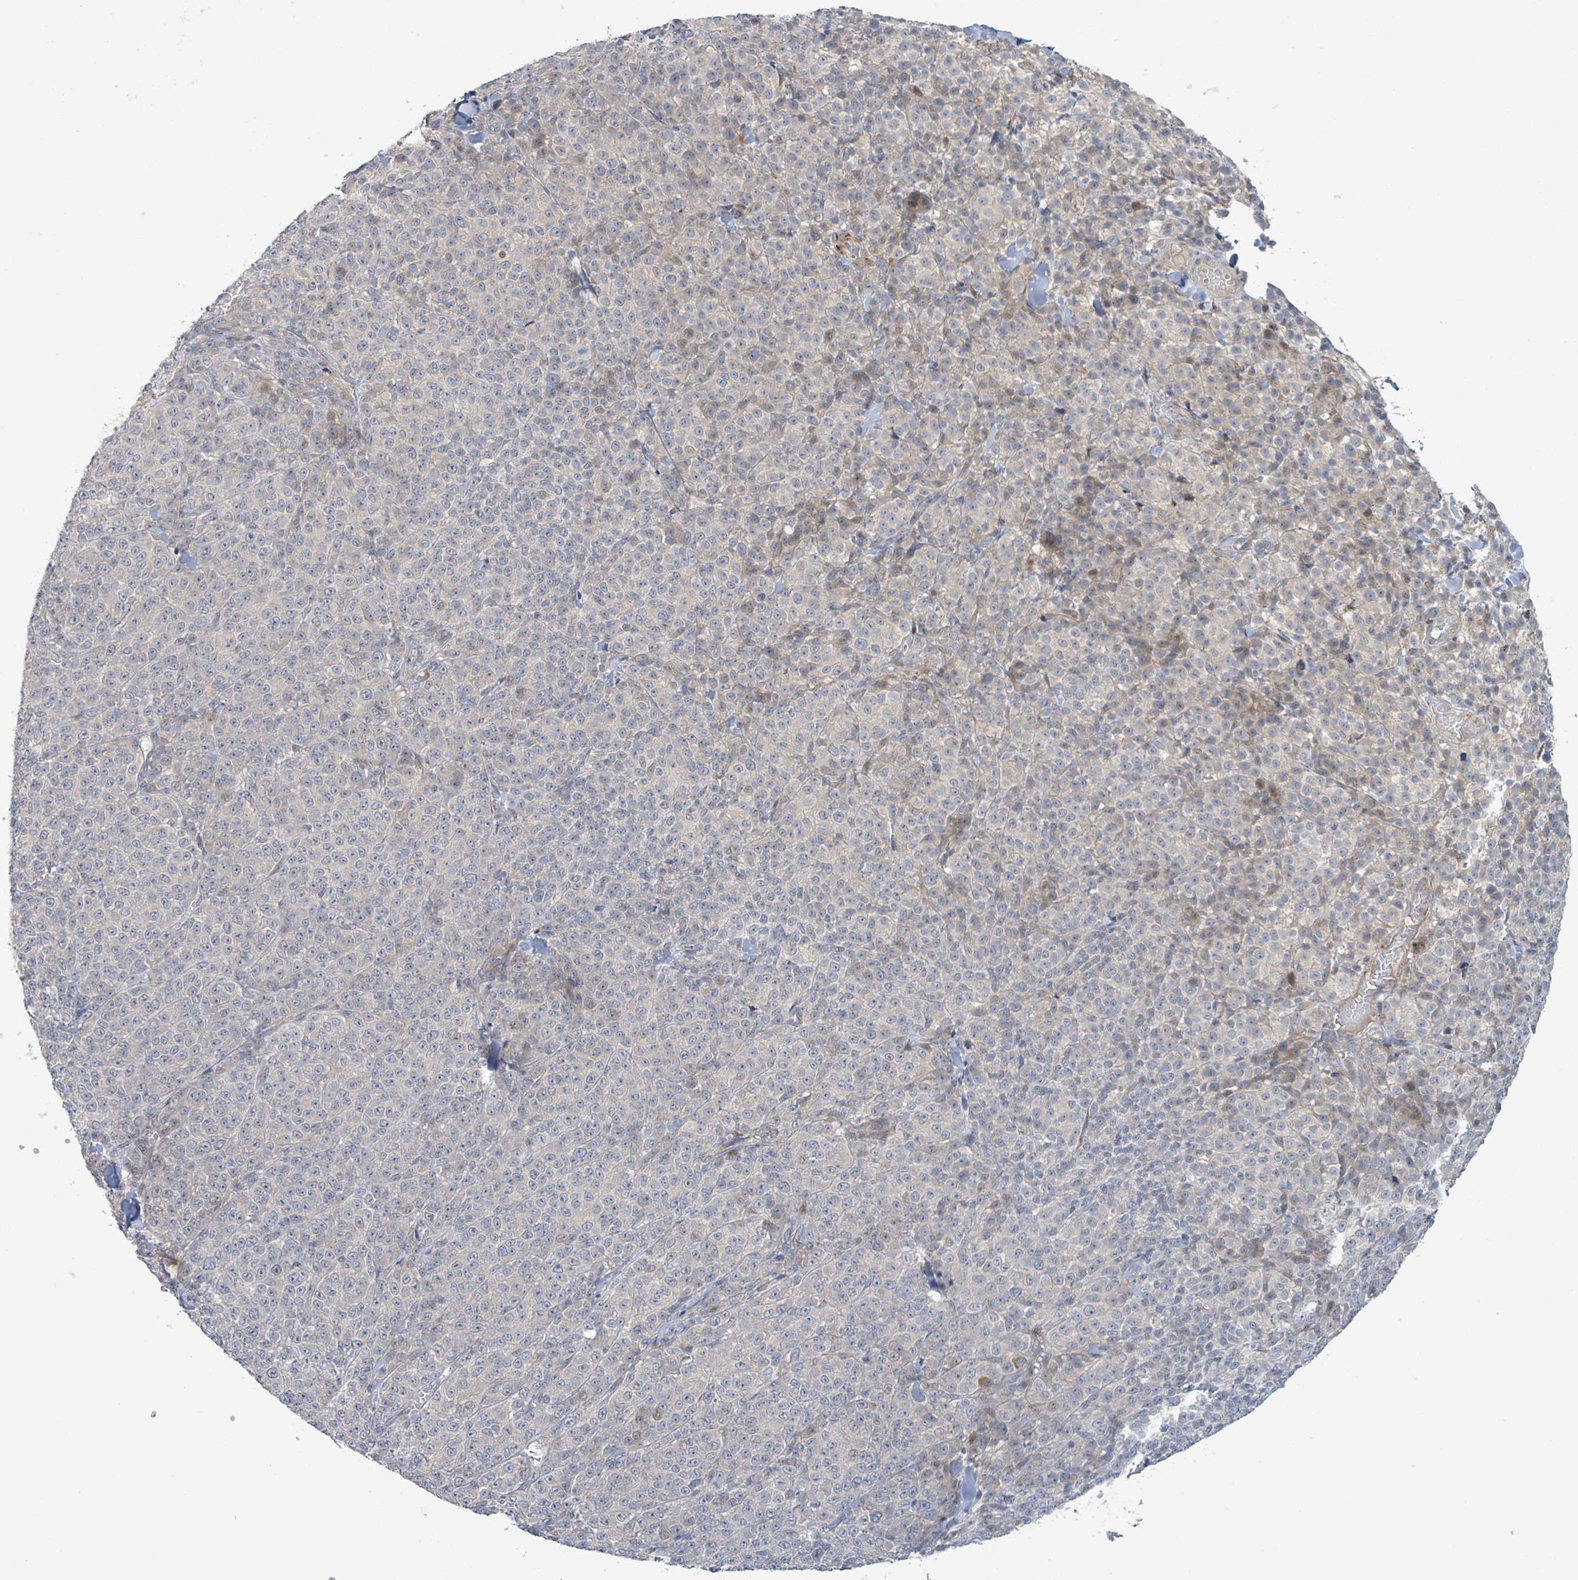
{"staining": {"intensity": "negative", "quantity": "none", "location": "none"}, "tissue": "melanoma", "cell_type": "Tumor cells", "image_type": "cancer", "snomed": [{"axis": "morphology", "description": "Normal tissue, NOS"}, {"axis": "morphology", "description": "Malignant melanoma, NOS"}, {"axis": "topography", "description": "Skin"}], "caption": "Tumor cells are negative for brown protein staining in melanoma. (Brightfield microscopy of DAB (3,3'-diaminobenzidine) immunohistochemistry (IHC) at high magnification).", "gene": "SLIT3", "patient": {"sex": "female", "age": 34}}